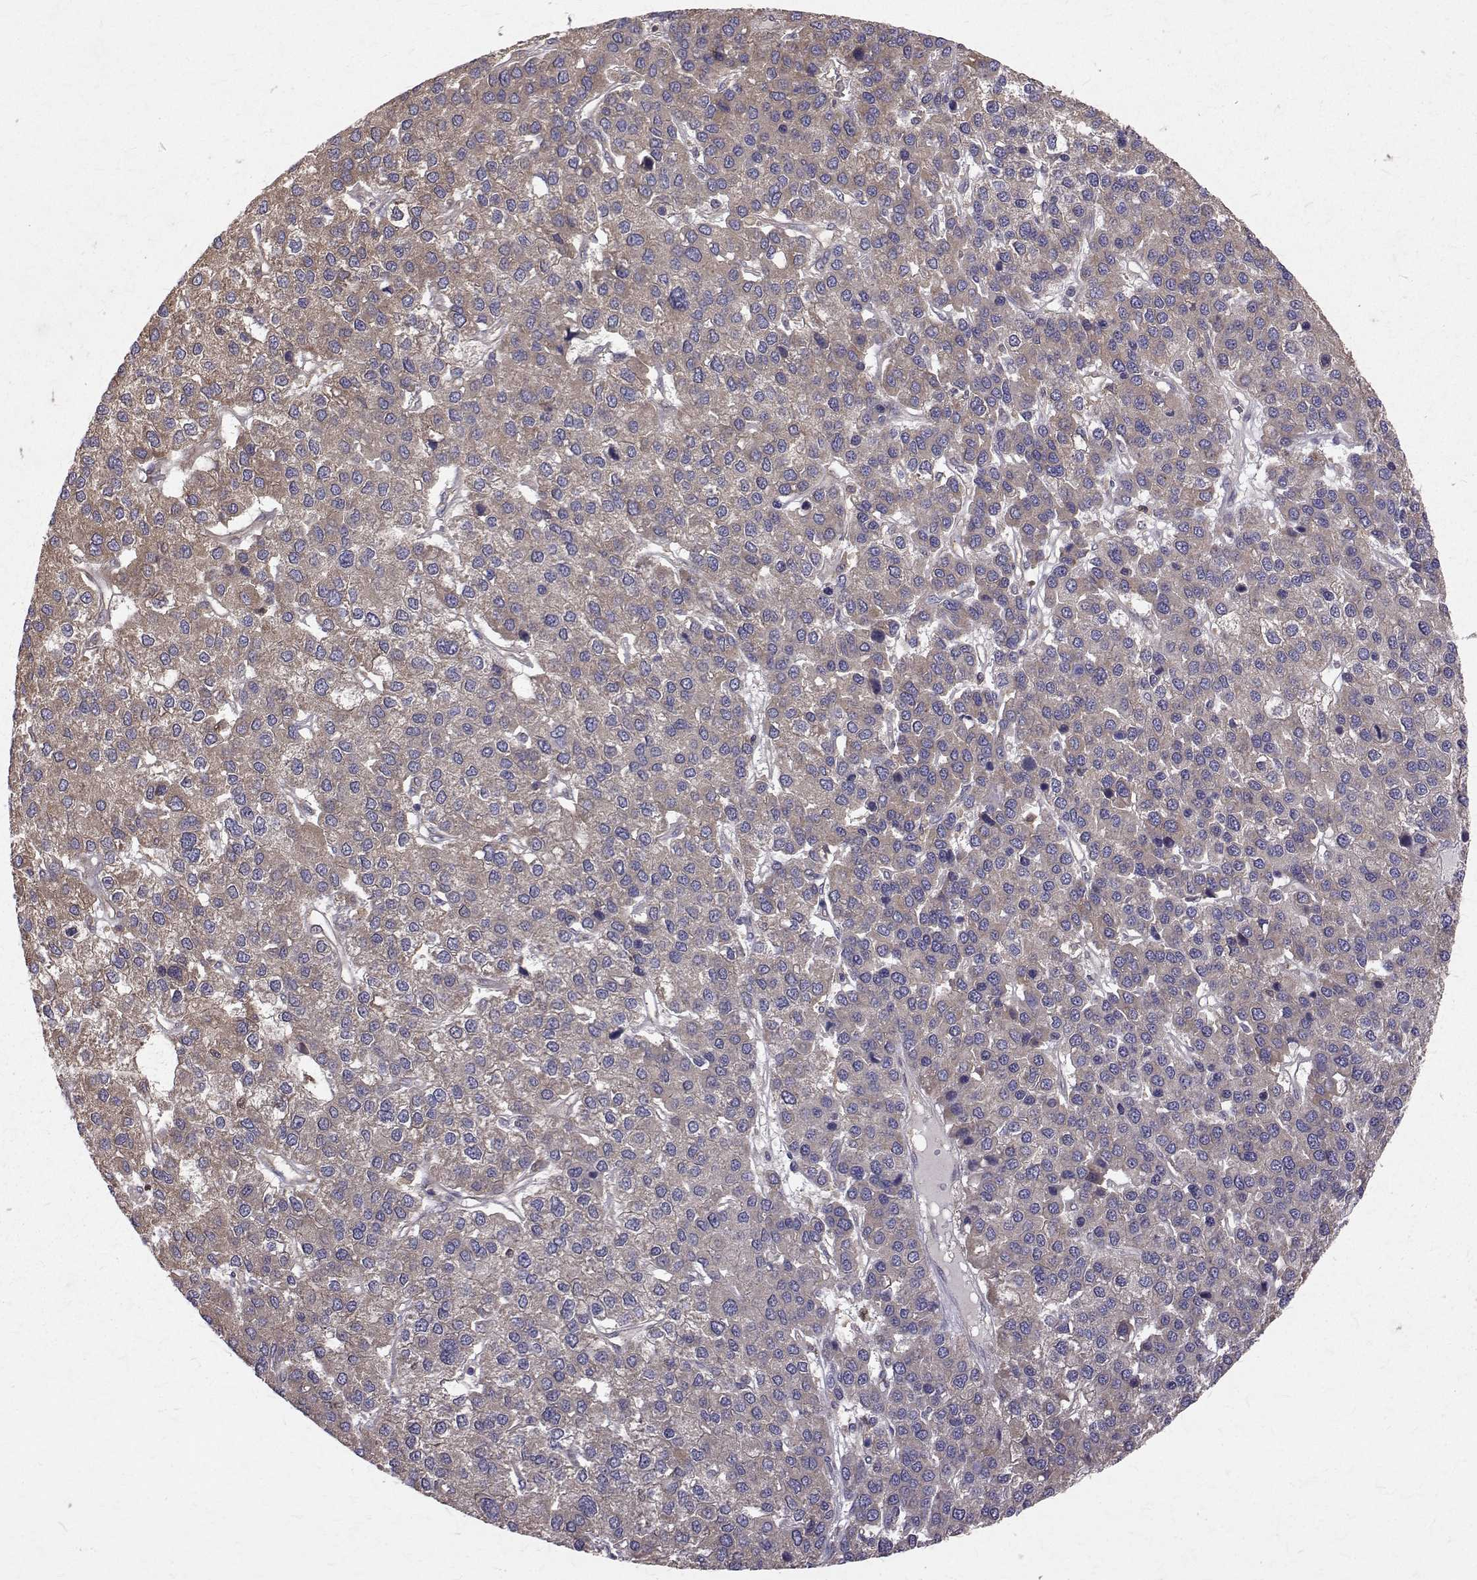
{"staining": {"intensity": "moderate", "quantity": "25%-75%", "location": "cytoplasmic/membranous"}, "tissue": "liver cancer", "cell_type": "Tumor cells", "image_type": "cancer", "snomed": [{"axis": "morphology", "description": "Carcinoma, Hepatocellular, NOS"}, {"axis": "topography", "description": "Liver"}], "caption": "Immunohistochemistry (IHC) photomicrograph of neoplastic tissue: liver cancer (hepatocellular carcinoma) stained using IHC reveals medium levels of moderate protein expression localized specifically in the cytoplasmic/membranous of tumor cells, appearing as a cytoplasmic/membranous brown color.", "gene": "FARSB", "patient": {"sex": "female", "age": 41}}